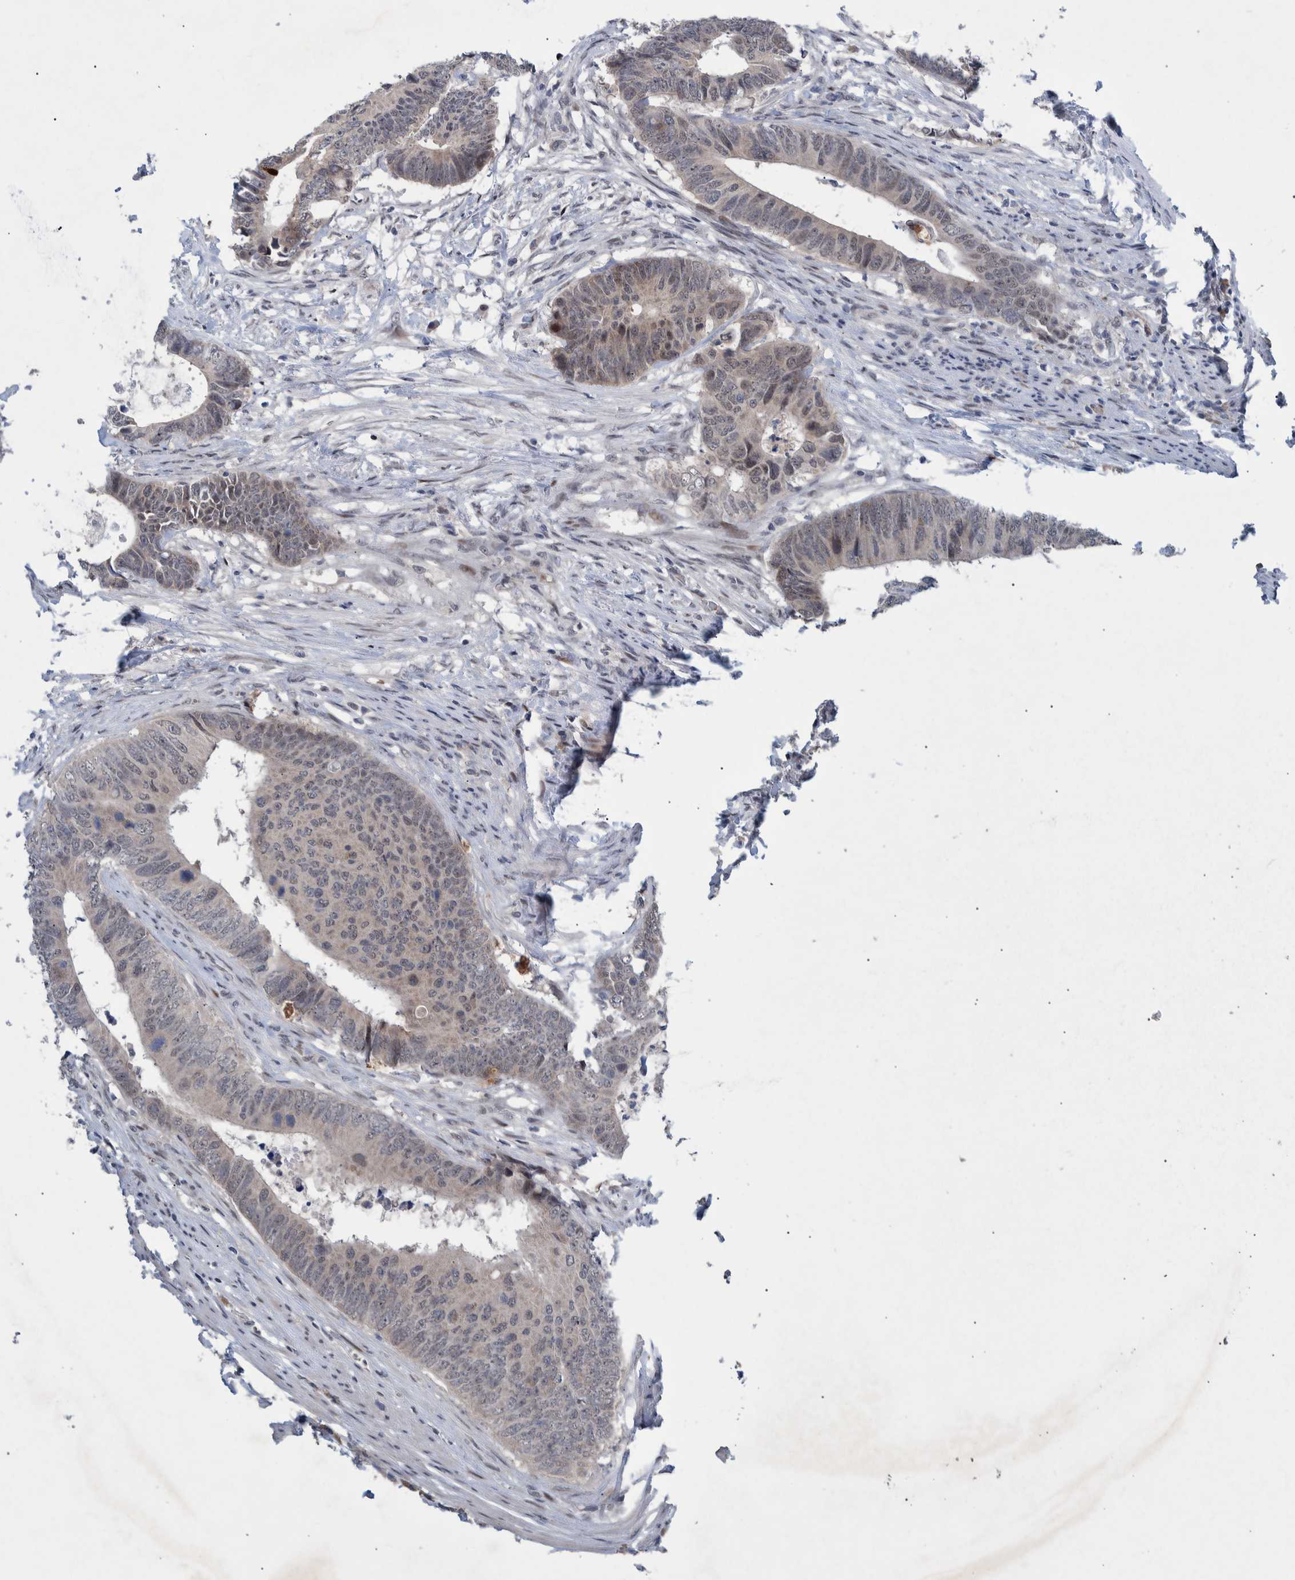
{"staining": {"intensity": "weak", "quantity": "<25%", "location": "cytoplasmic/membranous,nuclear"}, "tissue": "colorectal cancer", "cell_type": "Tumor cells", "image_type": "cancer", "snomed": [{"axis": "morphology", "description": "Adenocarcinoma, NOS"}, {"axis": "topography", "description": "Colon"}], "caption": "Photomicrograph shows no significant protein positivity in tumor cells of adenocarcinoma (colorectal).", "gene": "ESRP1", "patient": {"sex": "male", "age": 56}}